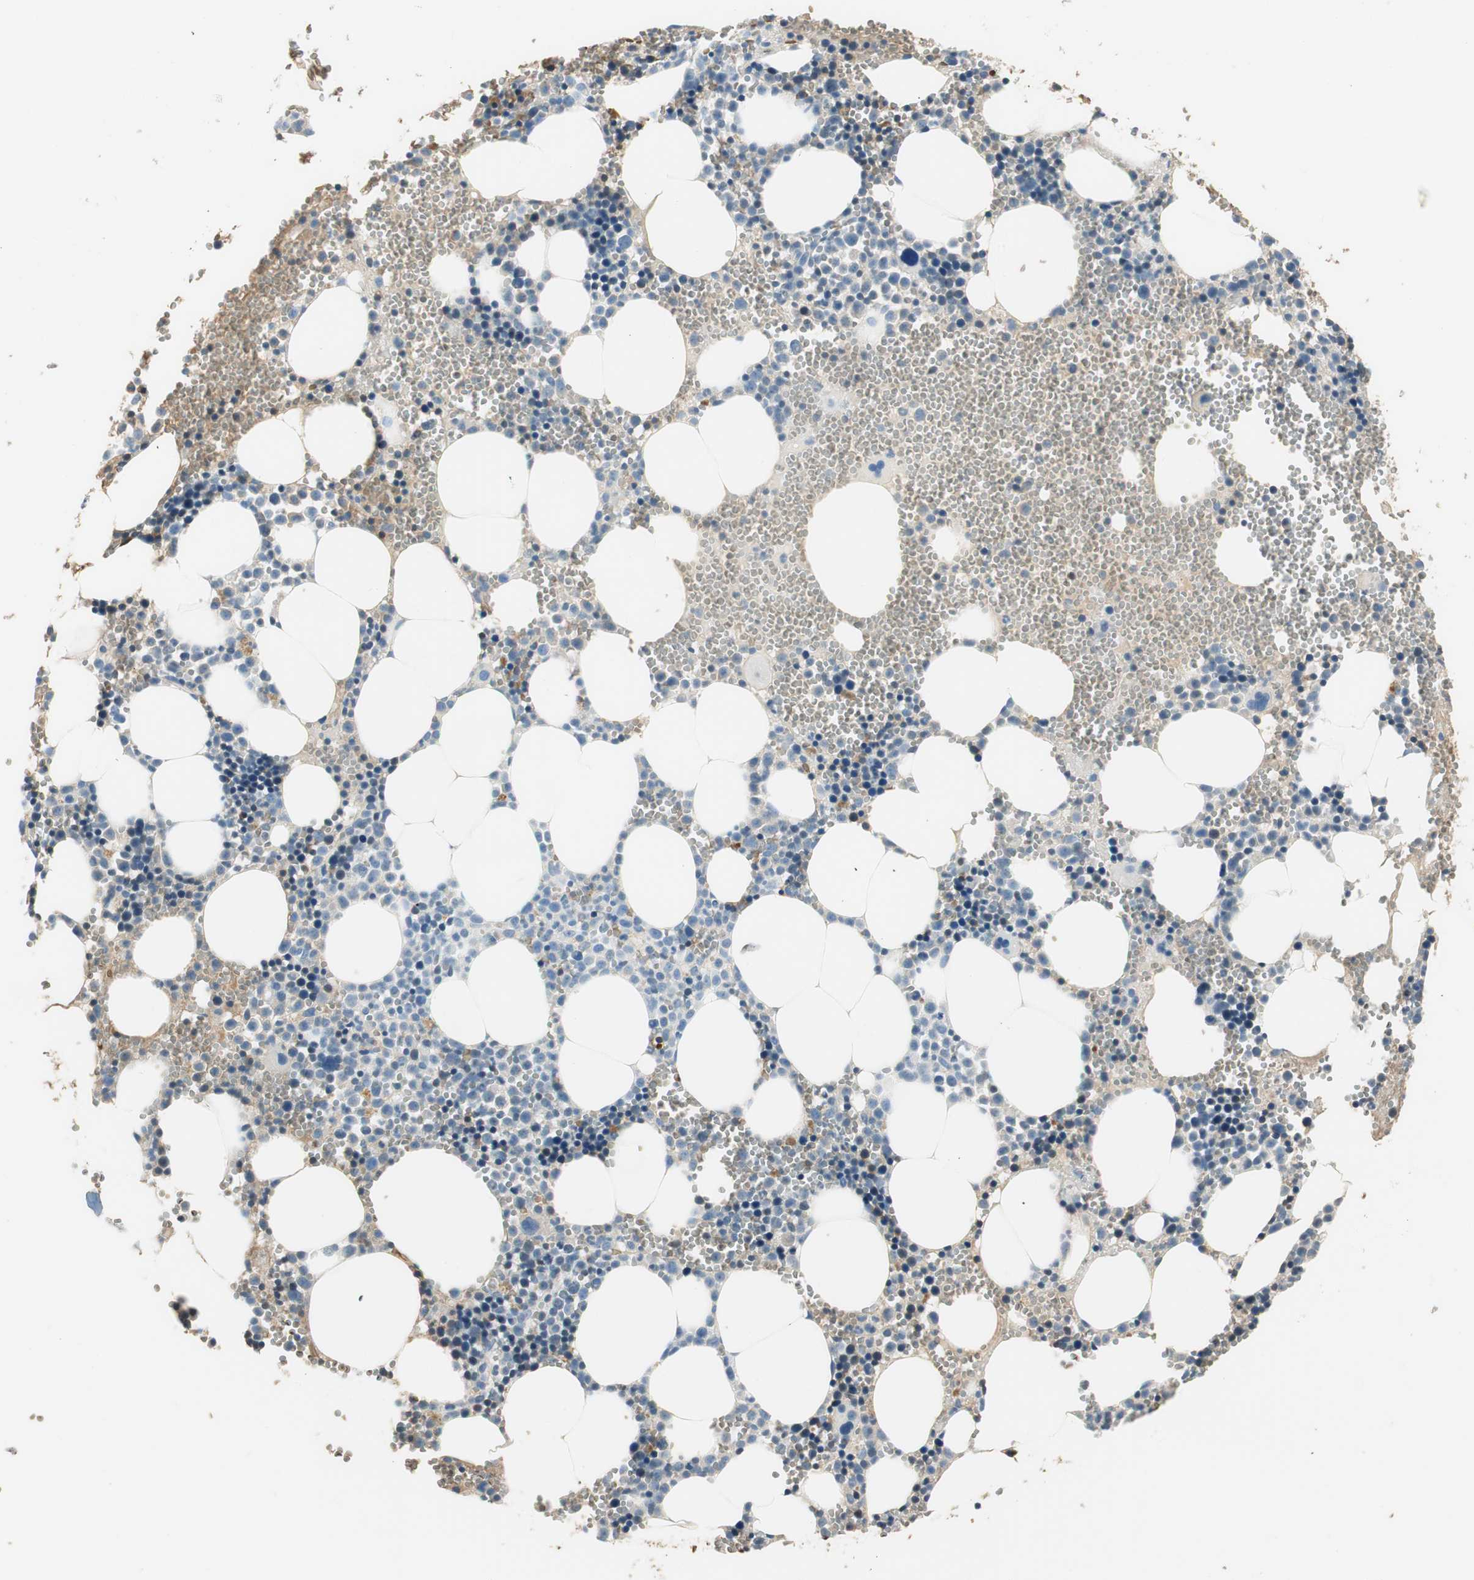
{"staining": {"intensity": "moderate", "quantity": "<25%", "location": "cytoplasmic/membranous"}, "tissue": "bone marrow", "cell_type": "Hematopoietic cells", "image_type": "normal", "snomed": [{"axis": "morphology", "description": "Normal tissue, NOS"}, {"axis": "morphology", "description": "Inflammation, NOS"}, {"axis": "topography", "description": "Bone marrow"}], "caption": "Immunohistochemistry photomicrograph of benign bone marrow: bone marrow stained using immunohistochemistry (IHC) exhibits low levels of moderate protein expression localized specifically in the cytoplasmic/membranous of hematopoietic cells, appearing as a cytoplasmic/membranous brown color.", "gene": "RORB", "patient": {"sex": "male", "age": 42}}